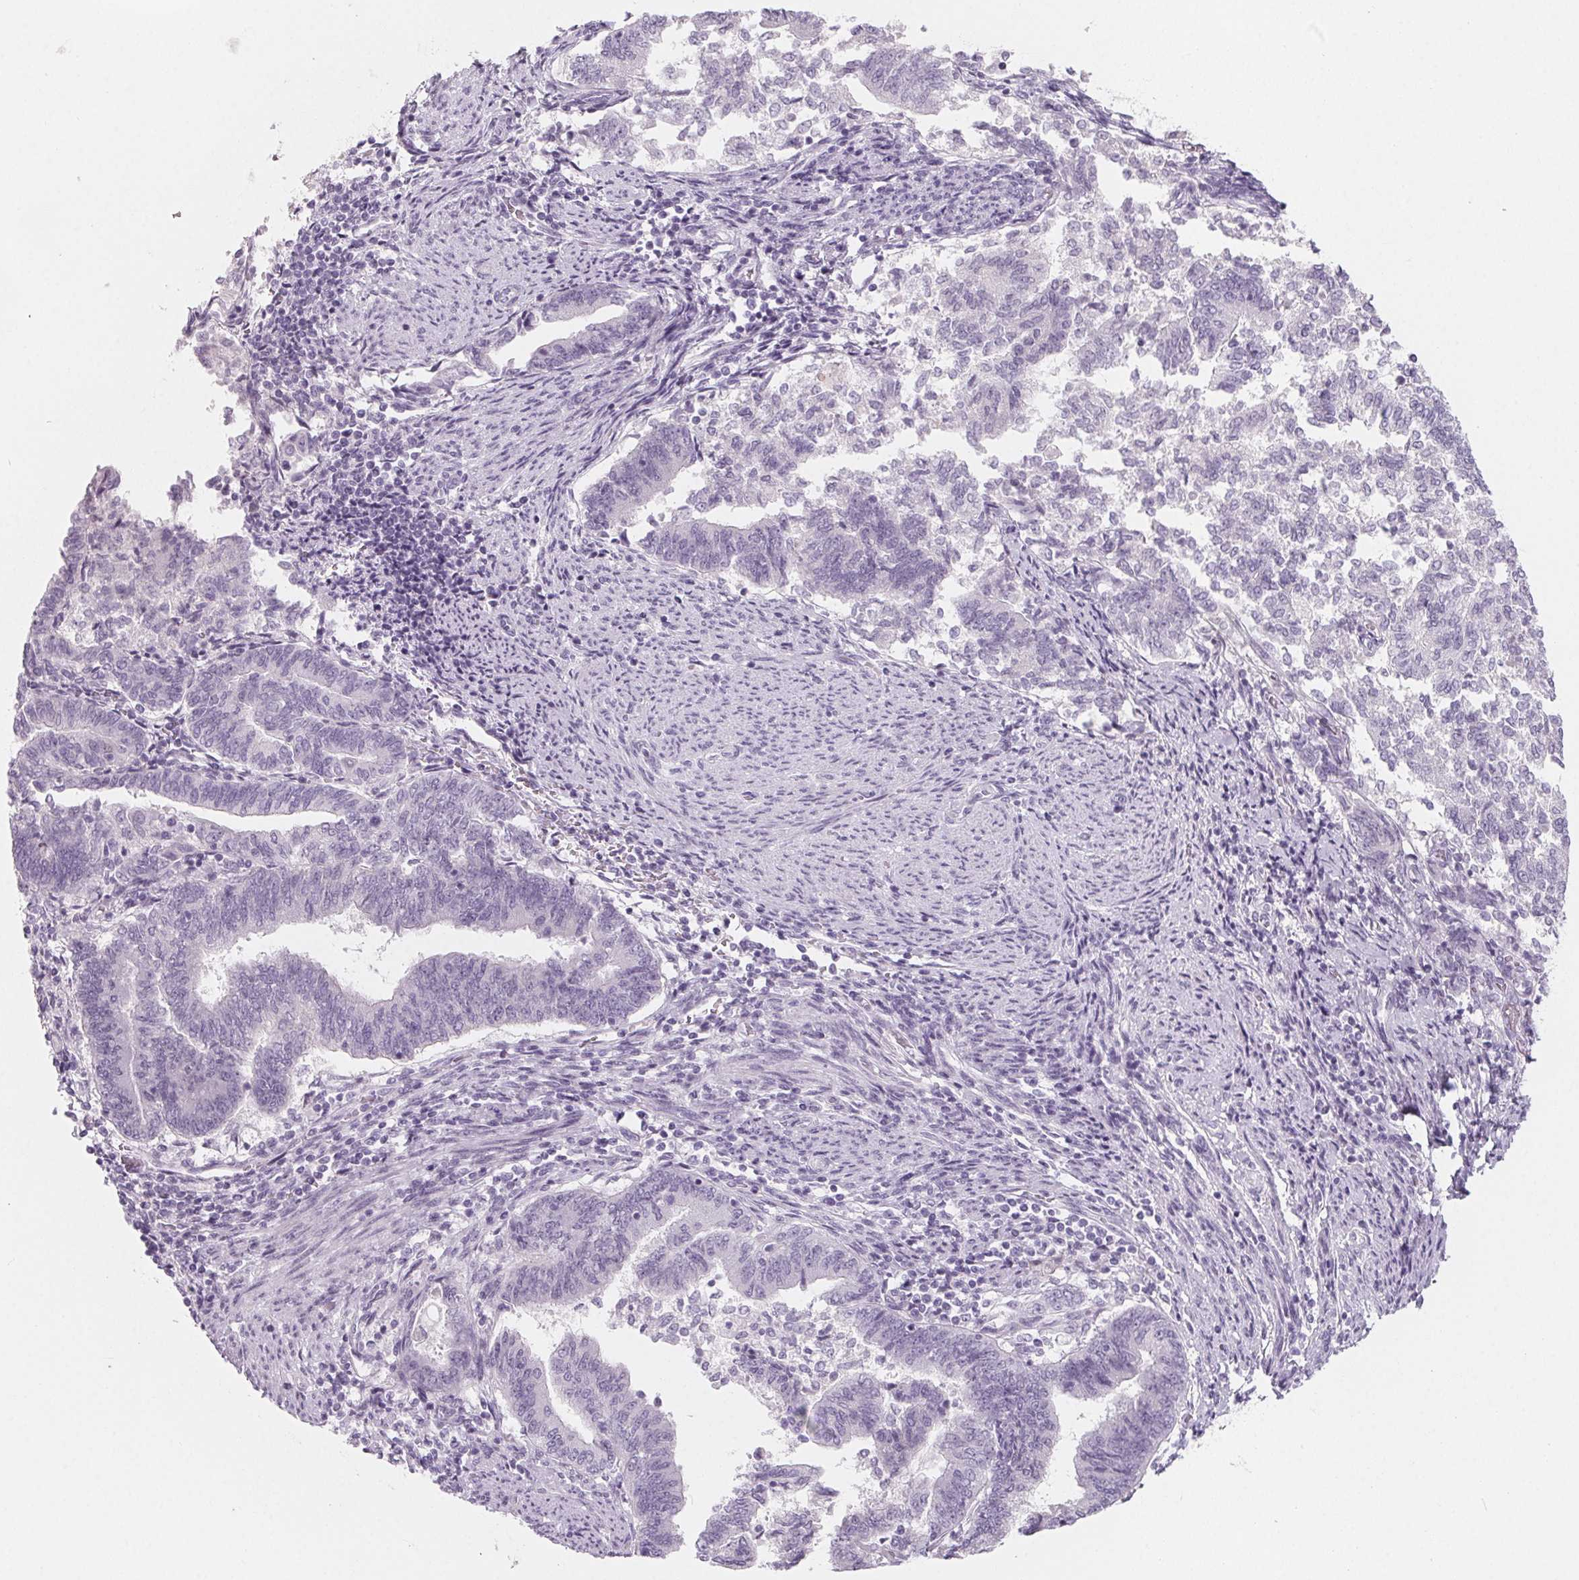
{"staining": {"intensity": "negative", "quantity": "none", "location": "none"}, "tissue": "endometrial cancer", "cell_type": "Tumor cells", "image_type": "cancer", "snomed": [{"axis": "morphology", "description": "Adenocarcinoma, NOS"}, {"axis": "topography", "description": "Endometrium"}], "caption": "Tumor cells show no significant protein expression in adenocarcinoma (endometrial). The staining was performed using DAB (3,3'-diaminobenzidine) to visualize the protein expression in brown, while the nuclei were stained in blue with hematoxylin (Magnification: 20x).", "gene": "SH3GL2", "patient": {"sex": "female", "age": 65}}